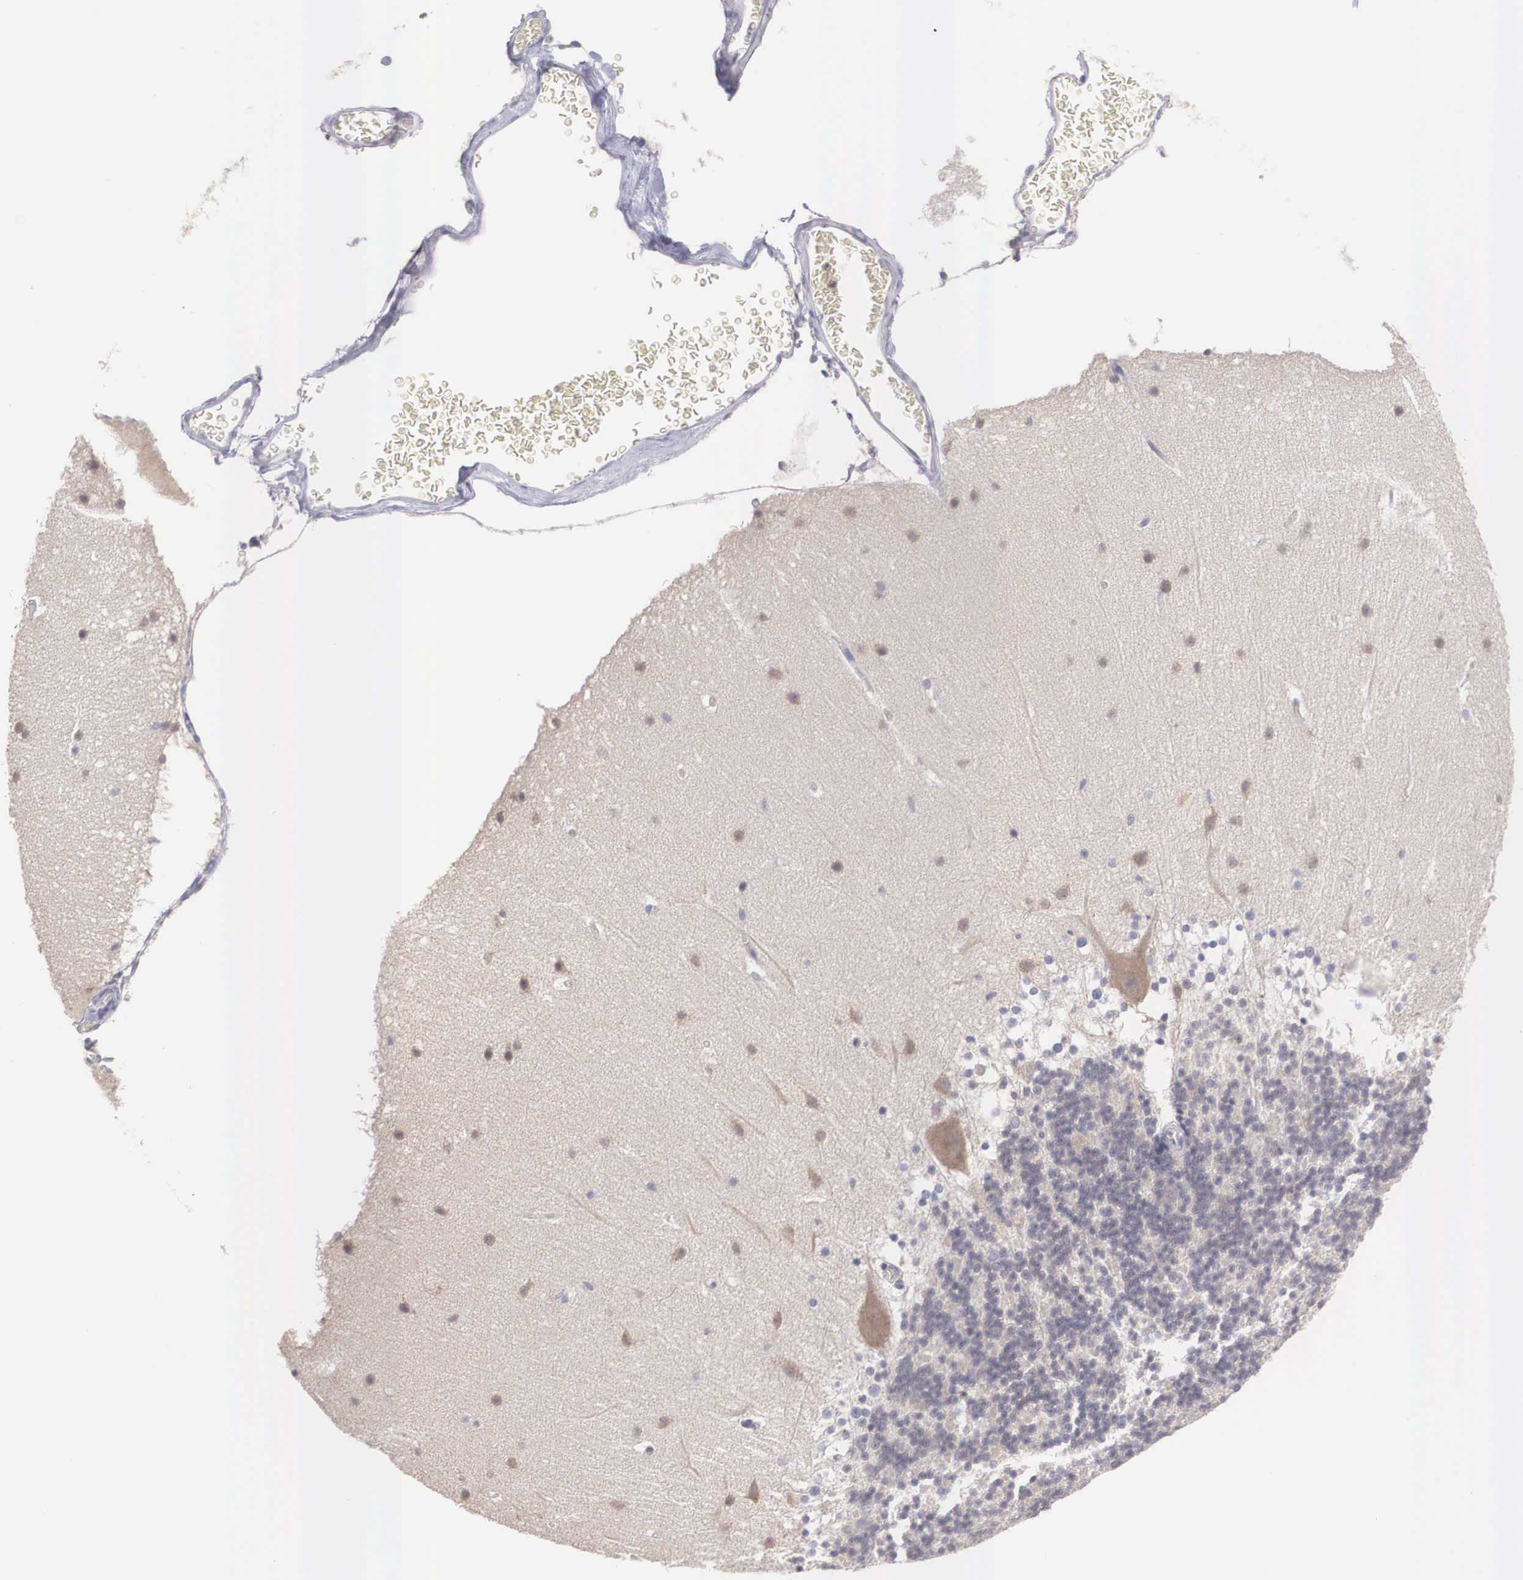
{"staining": {"intensity": "negative", "quantity": "none", "location": "none"}, "tissue": "cerebellum", "cell_type": "Cells in granular layer", "image_type": "normal", "snomed": [{"axis": "morphology", "description": "Normal tissue, NOS"}, {"axis": "topography", "description": "Cerebellum"}], "caption": "The immunohistochemistry (IHC) image has no significant staining in cells in granular layer of cerebellum.", "gene": "REPS2", "patient": {"sex": "female", "age": 19}}